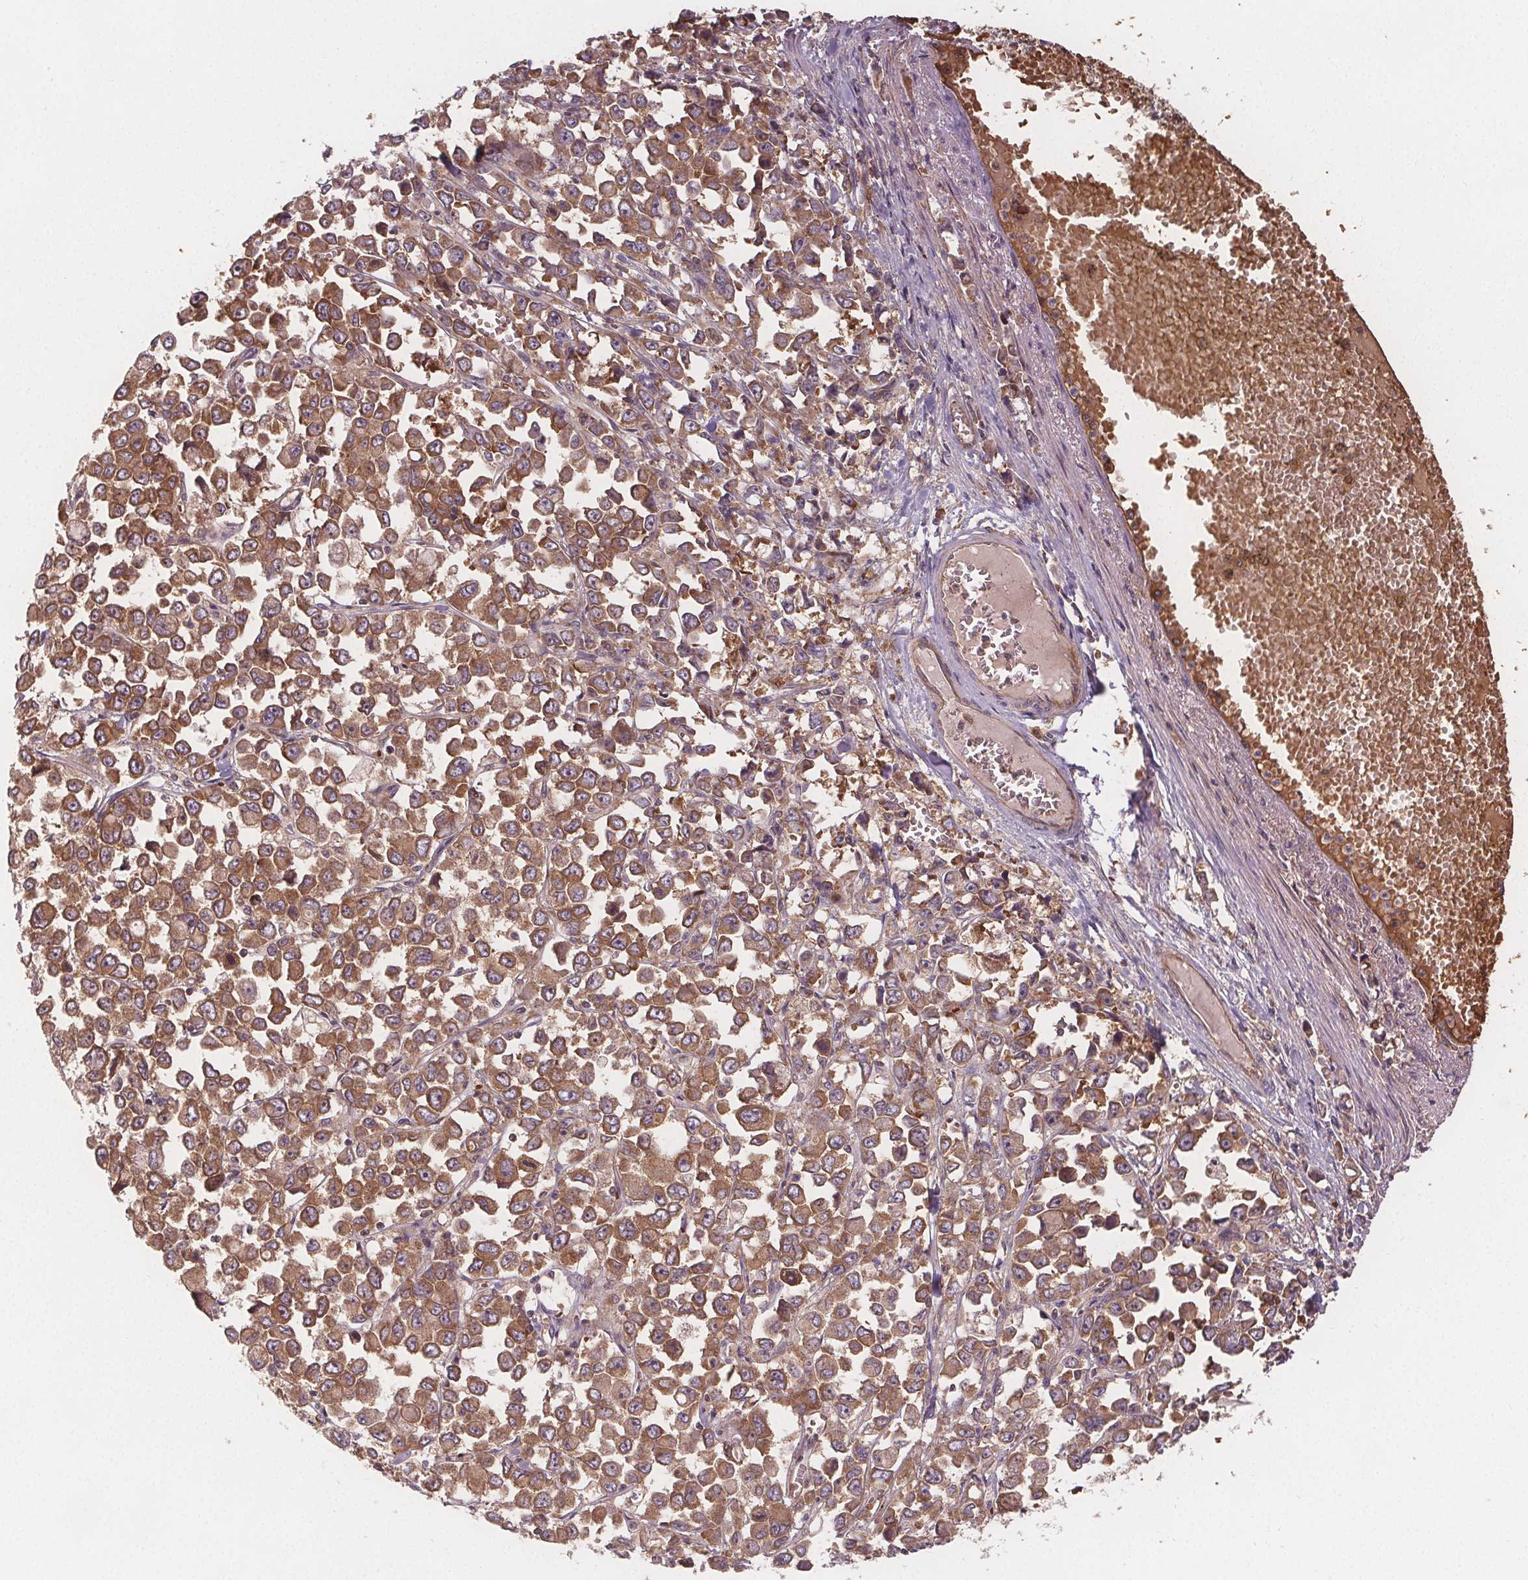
{"staining": {"intensity": "moderate", "quantity": ">75%", "location": "cytoplasmic/membranous"}, "tissue": "stomach cancer", "cell_type": "Tumor cells", "image_type": "cancer", "snomed": [{"axis": "morphology", "description": "Adenocarcinoma, NOS"}, {"axis": "topography", "description": "Stomach, upper"}], "caption": "A brown stain shows moderate cytoplasmic/membranous positivity of a protein in stomach adenocarcinoma tumor cells. Using DAB (3,3'-diaminobenzidine) (brown) and hematoxylin (blue) stains, captured at high magnification using brightfield microscopy.", "gene": "EIF3D", "patient": {"sex": "male", "age": 70}}